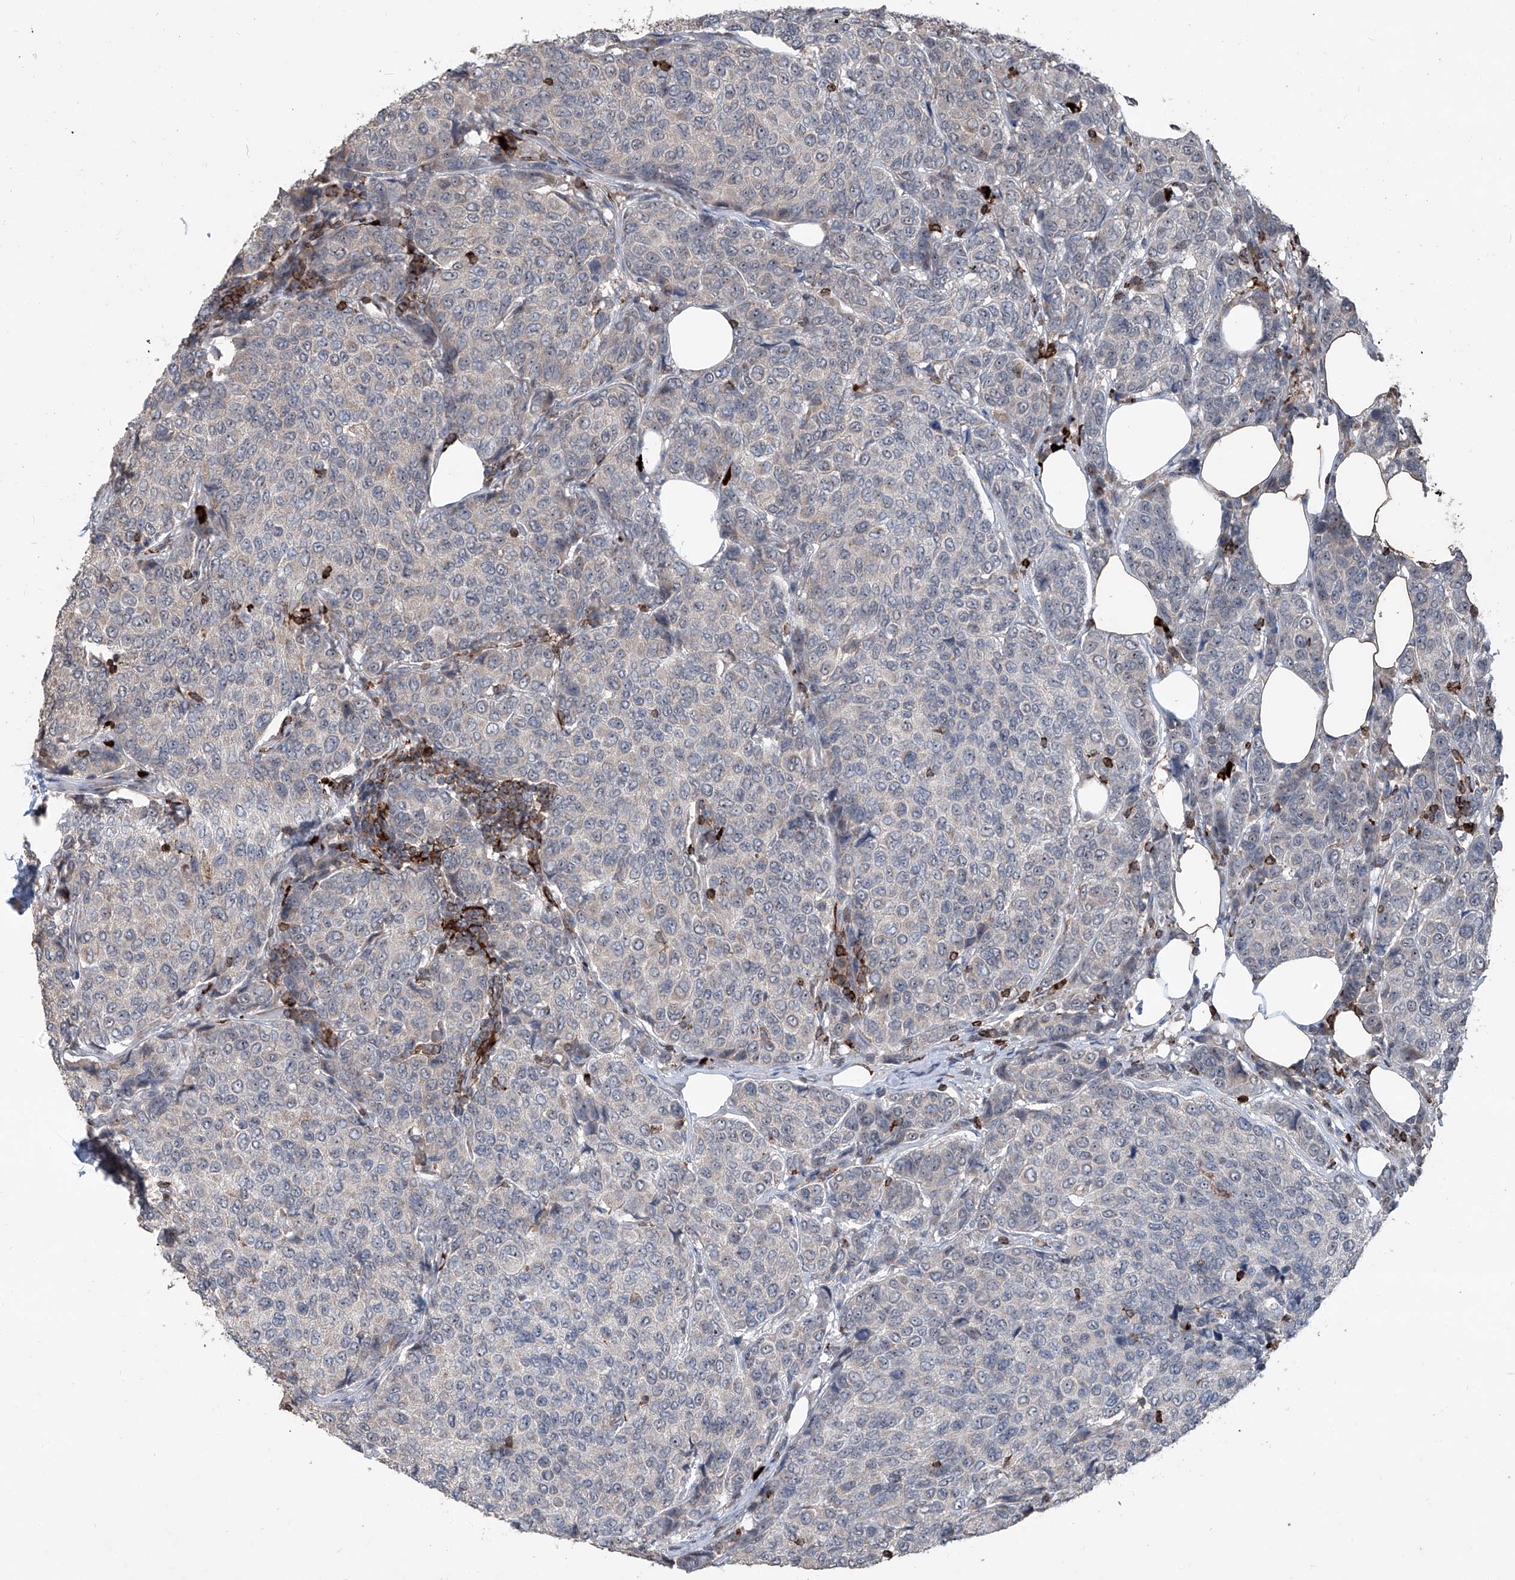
{"staining": {"intensity": "negative", "quantity": "none", "location": "none"}, "tissue": "breast cancer", "cell_type": "Tumor cells", "image_type": "cancer", "snomed": [{"axis": "morphology", "description": "Duct carcinoma"}, {"axis": "topography", "description": "Breast"}], "caption": "Human invasive ductal carcinoma (breast) stained for a protein using IHC displays no positivity in tumor cells.", "gene": "ZBTB48", "patient": {"sex": "female", "age": 55}}